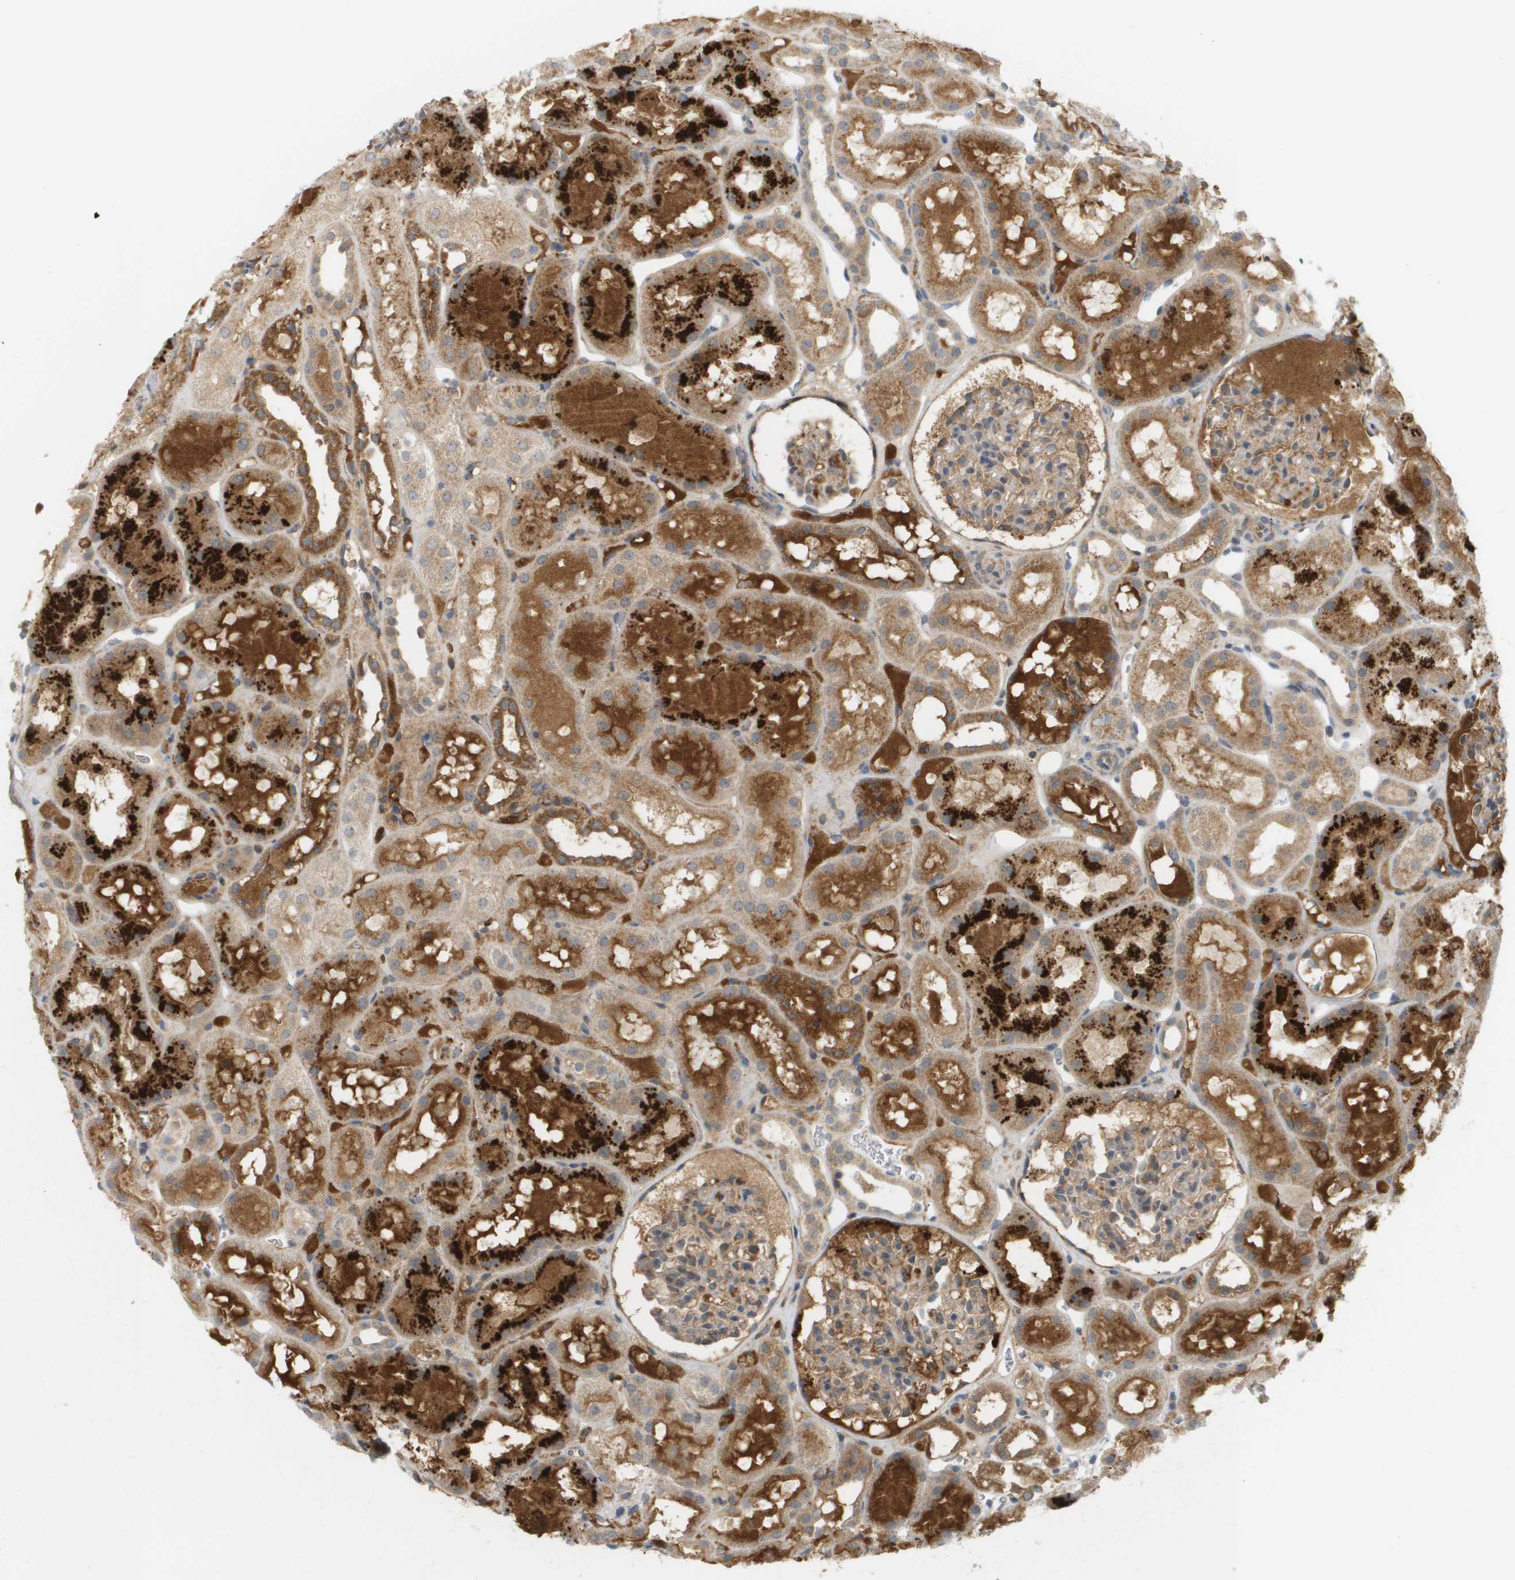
{"staining": {"intensity": "weak", "quantity": "25%-75%", "location": "cytoplasmic/membranous"}, "tissue": "kidney", "cell_type": "Cells in glomeruli", "image_type": "normal", "snomed": [{"axis": "morphology", "description": "Normal tissue, NOS"}, {"axis": "topography", "description": "Kidney"}, {"axis": "topography", "description": "Urinary bladder"}], "caption": "Cells in glomeruli display low levels of weak cytoplasmic/membranous staining in approximately 25%-75% of cells in normal human kidney.", "gene": "PROC", "patient": {"sex": "male", "age": 16}}